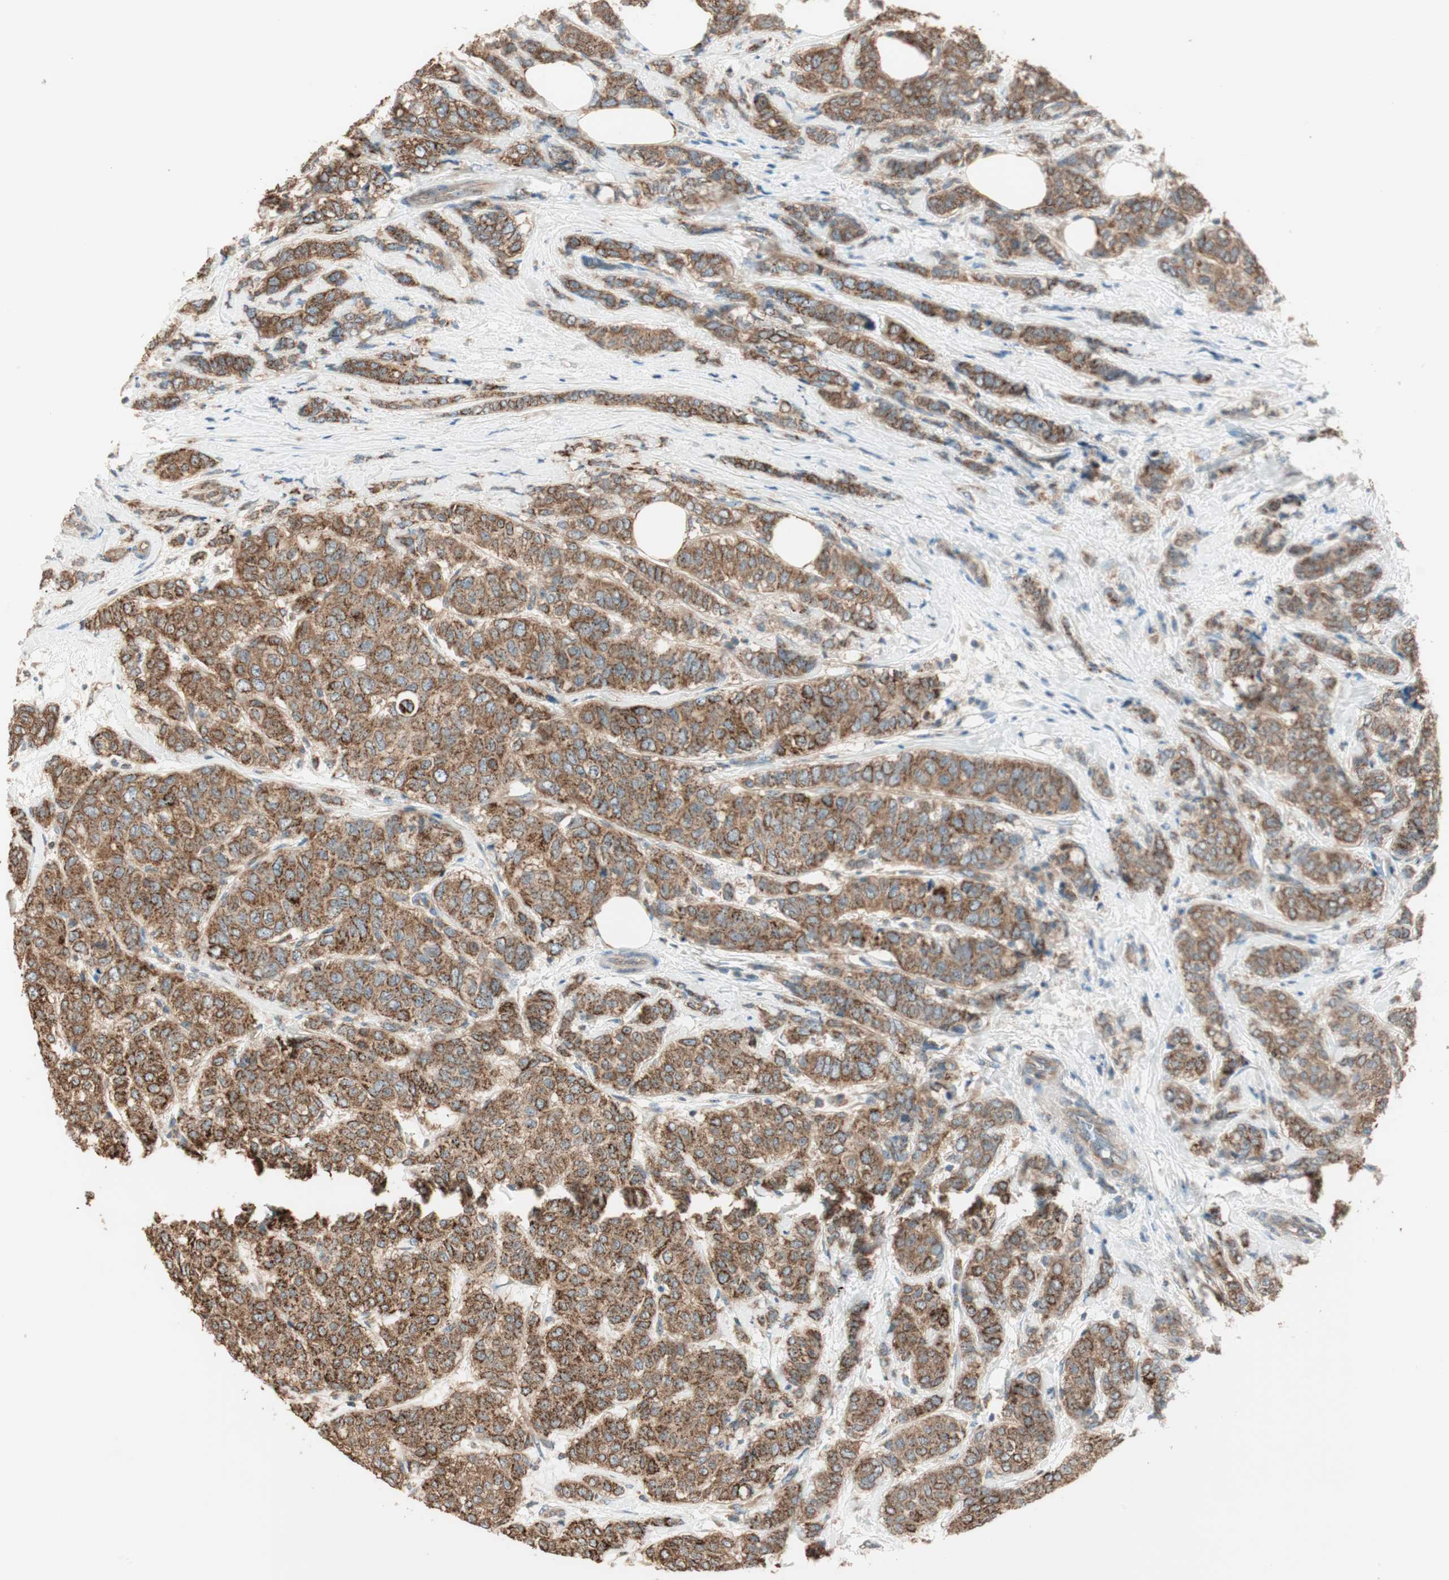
{"staining": {"intensity": "strong", "quantity": ">75%", "location": "cytoplasmic/membranous"}, "tissue": "breast cancer", "cell_type": "Tumor cells", "image_type": "cancer", "snomed": [{"axis": "morphology", "description": "Lobular carcinoma"}, {"axis": "topography", "description": "Breast"}], "caption": "Immunohistochemistry (IHC) micrograph of neoplastic tissue: breast lobular carcinoma stained using immunohistochemistry (IHC) demonstrates high levels of strong protein expression localized specifically in the cytoplasmic/membranous of tumor cells, appearing as a cytoplasmic/membranous brown color.", "gene": "CC2D1A", "patient": {"sex": "female", "age": 60}}